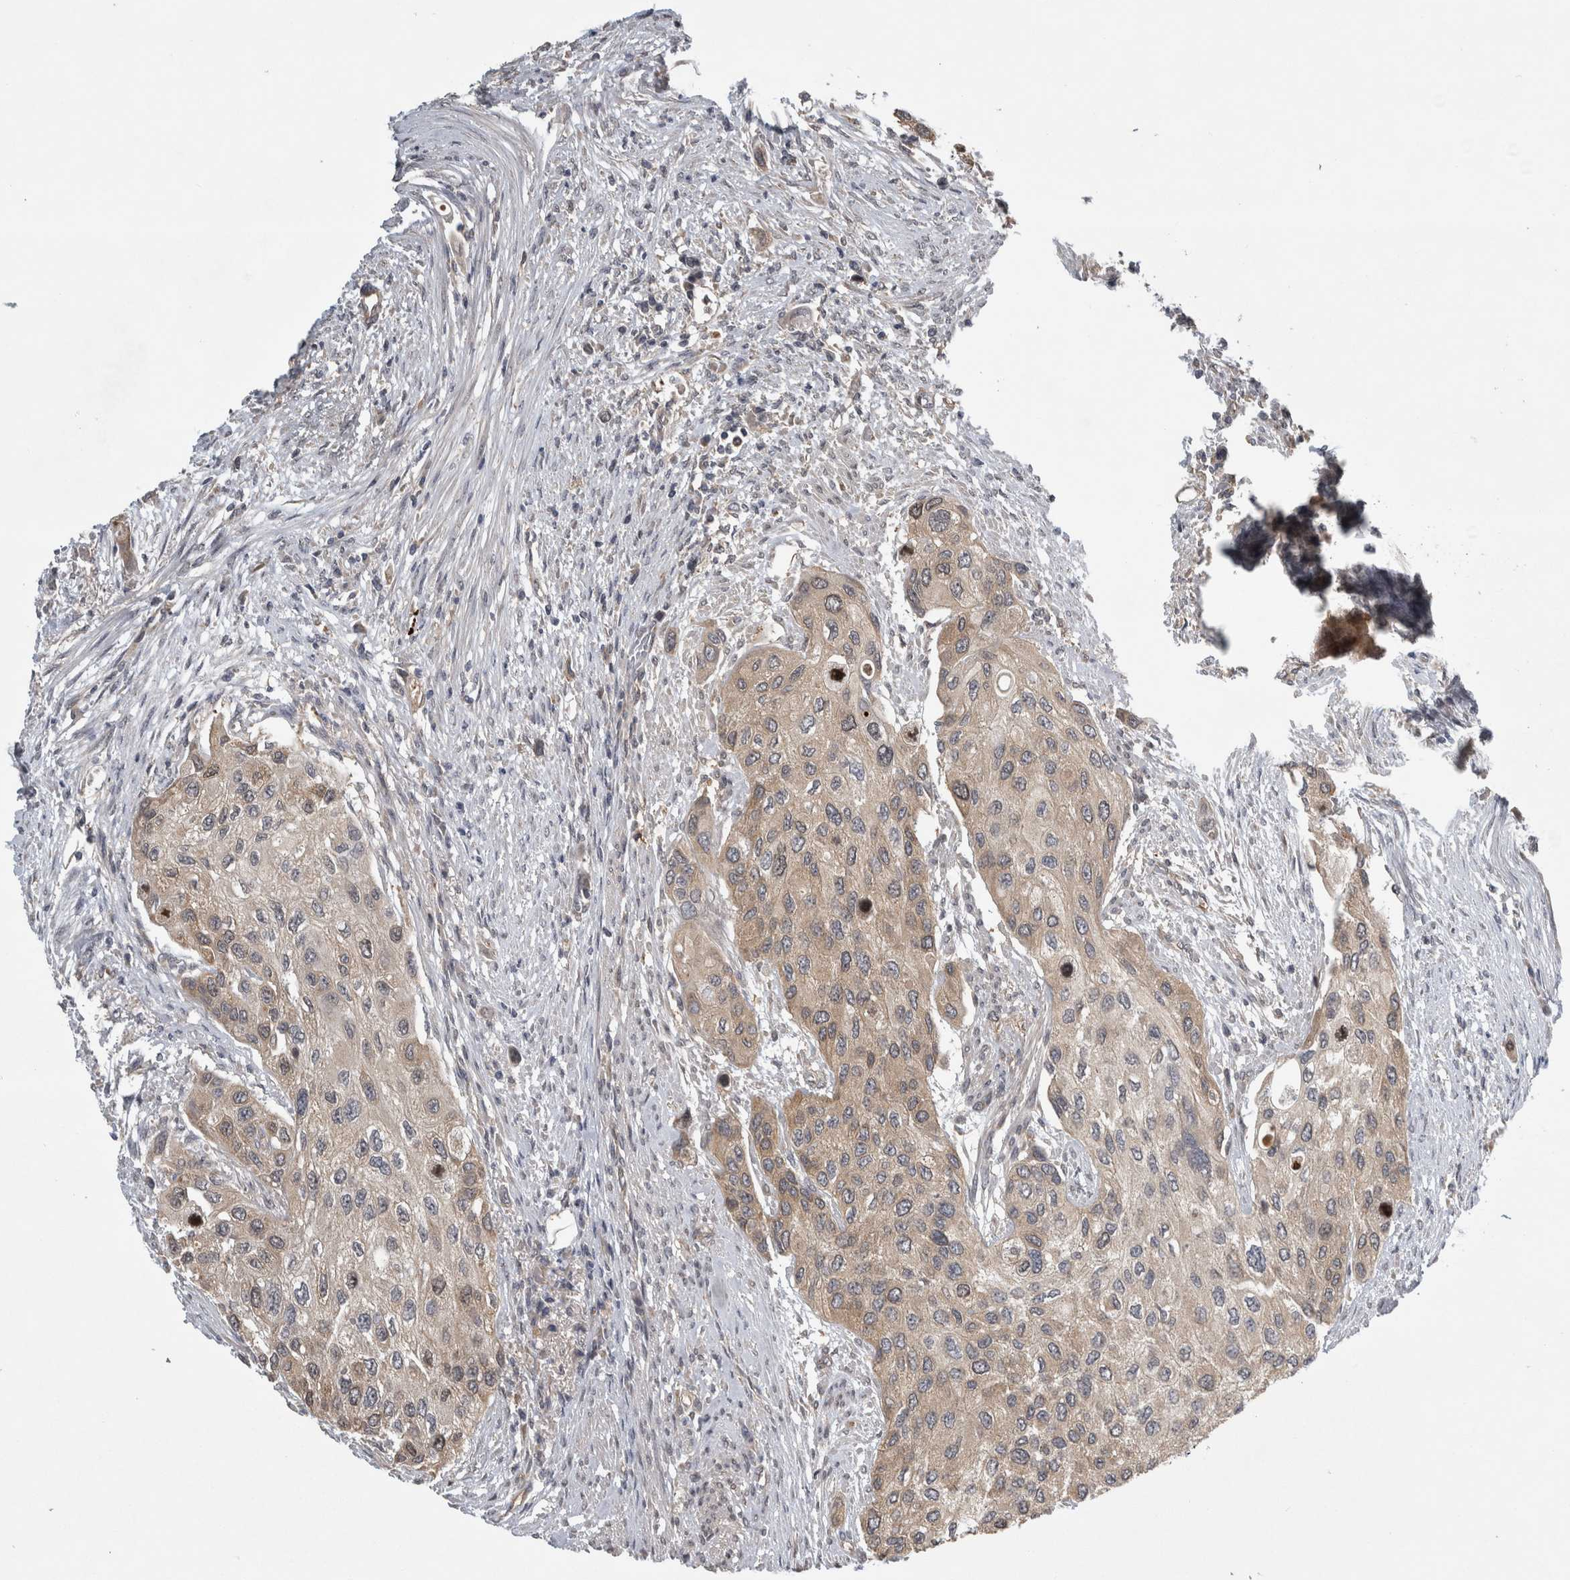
{"staining": {"intensity": "negative", "quantity": "none", "location": "none"}, "tissue": "urothelial cancer", "cell_type": "Tumor cells", "image_type": "cancer", "snomed": [{"axis": "morphology", "description": "Urothelial carcinoma, High grade"}, {"axis": "topography", "description": "Urinary bladder"}], "caption": "Human high-grade urothelial carcinoma stained for a protein using immunohistochemistry exhibits no expression in tumor cells.", "gene": "TRMT61B", "patient": {"sex": "female", "age": 56}}